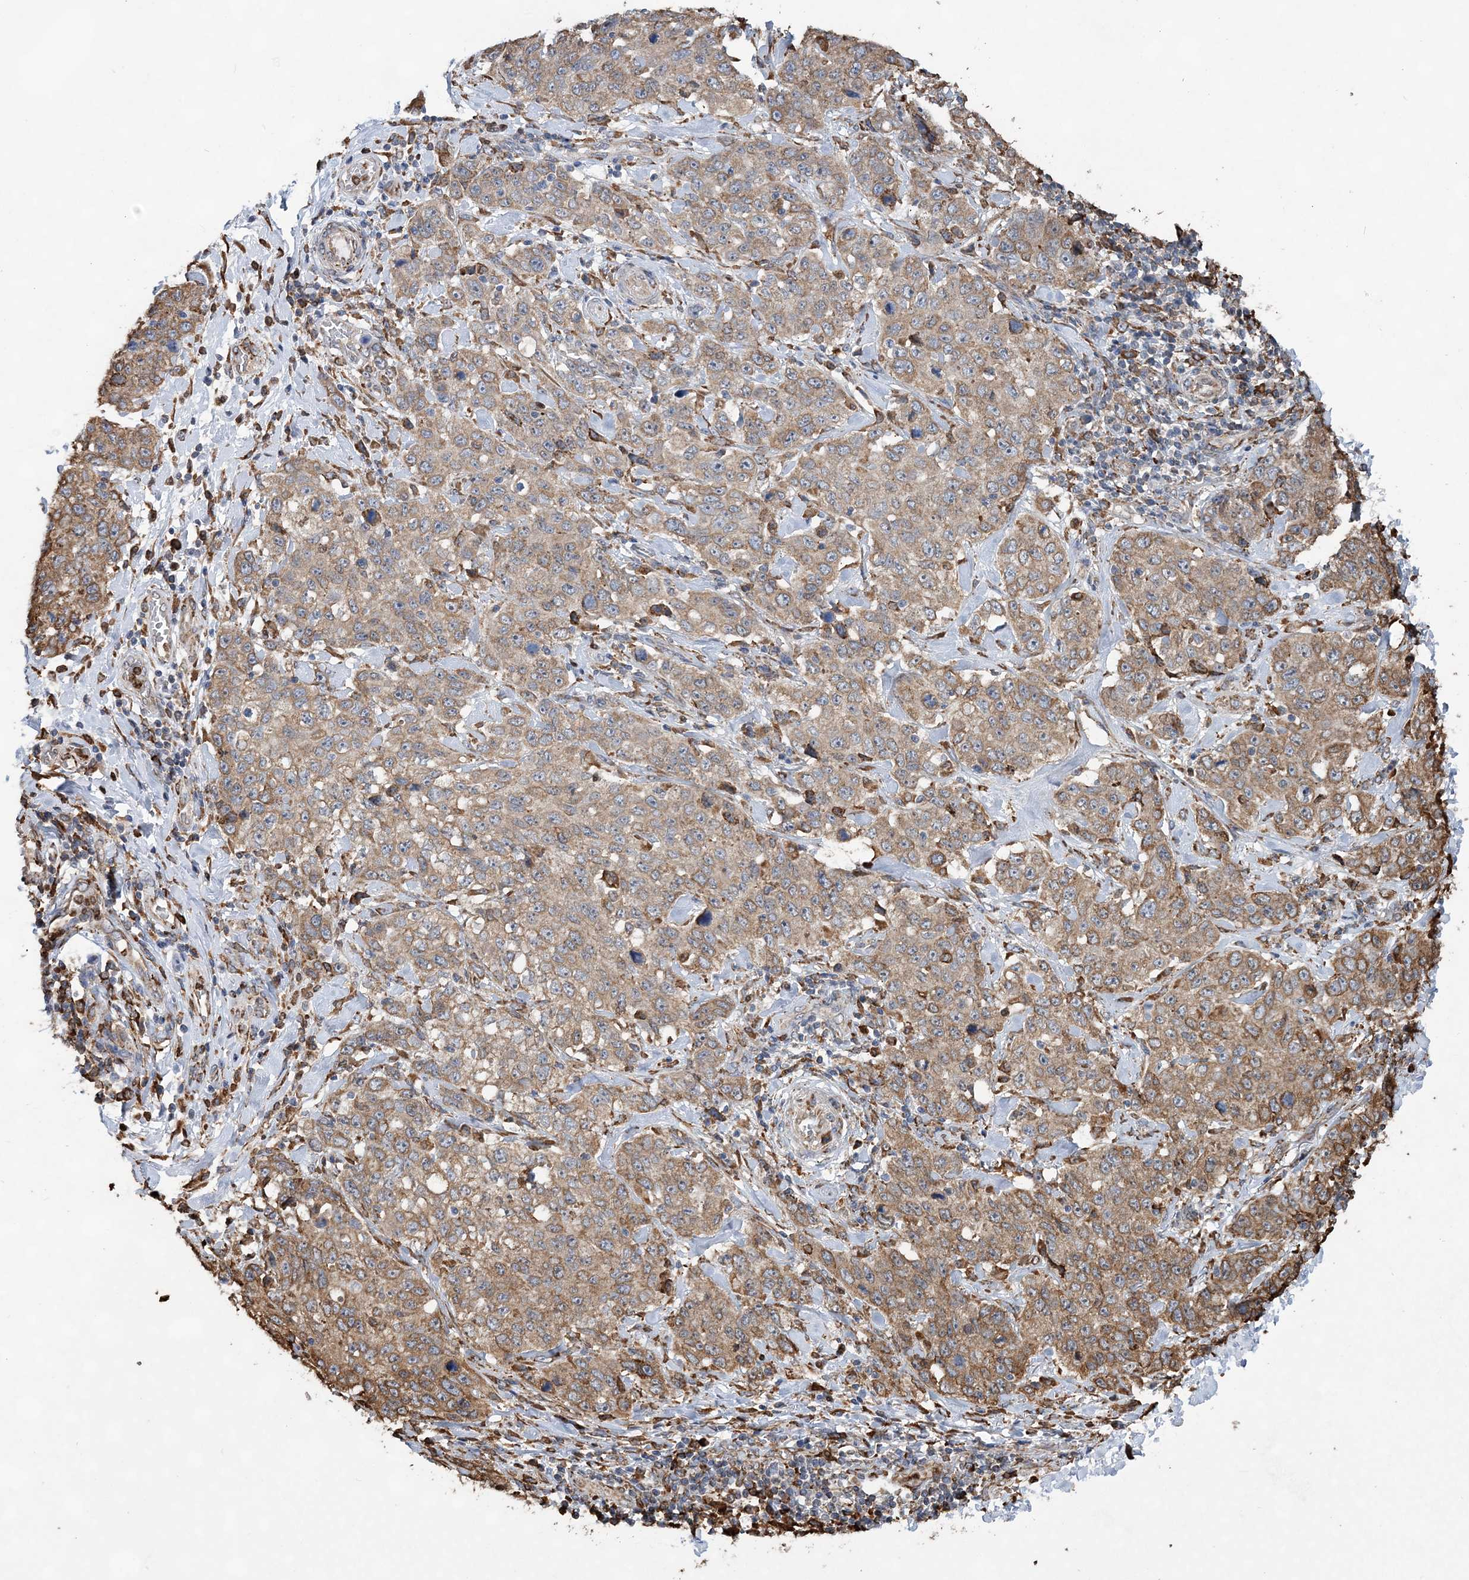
{"staining": {"intensity": "moderate", "quantity": ">75%", "location": "cytoplasmic/membranous"}, "tissue": "stomach cancer", "cell_type": "Tumor cells", "image_type": "cancer", "snomed": [{"axis": "morphology", "description": "Adenocarcinoma, NOS"}, {"axis": "topography", "description": "Stomach"}], "caption": "Immunohistochemical staining of stomach cancer shows medium levels of moderate cytoplasmic/membranous staining in approximately >75% of tumor cells.", "gene": "WDR12", "patient": {"sex": "male", "age": 48}}